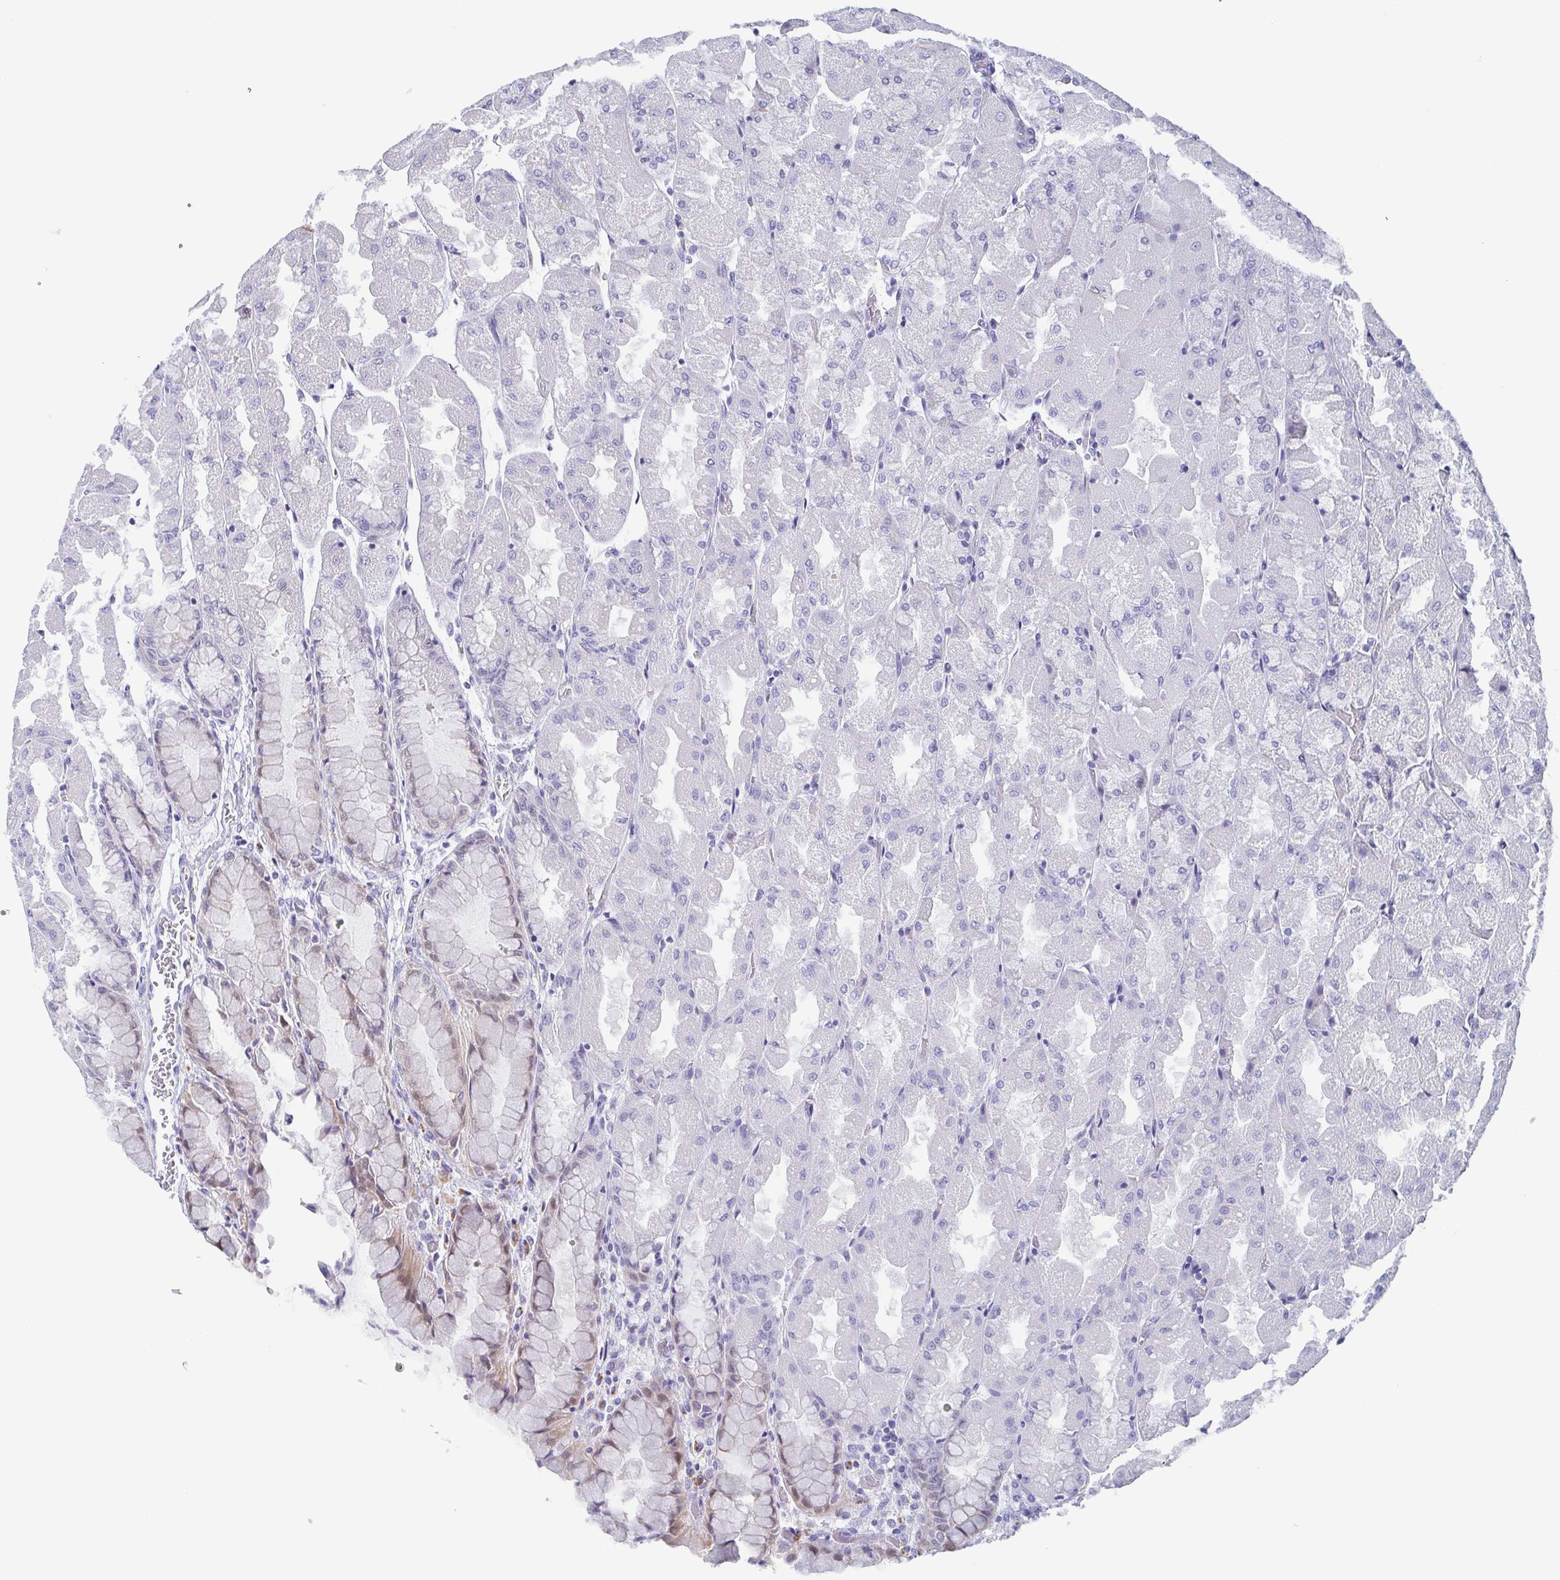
{"staining": {"intensity": "negative", "quantity": "none", "location": "none"}, "tissue": "stomach", "cell_type": "Glandular cells", "image_type": "normal", "snomed": [{"axis": "morphology", "description": "Normal tissue, NOS"}, {"axis": "topography", "description": "Stomach"}], "caption": "Immunohistochemical staining of unremarkable stomach displays no significant positivity in glandular cells. (DAB (3,3'-diaminobenzidine) immunohistochemistry (IHC) visualized using brightfield microscopy, high magnification).", "gene": "TAGLN3", "patient": {"sex": "female", "age": 61}}